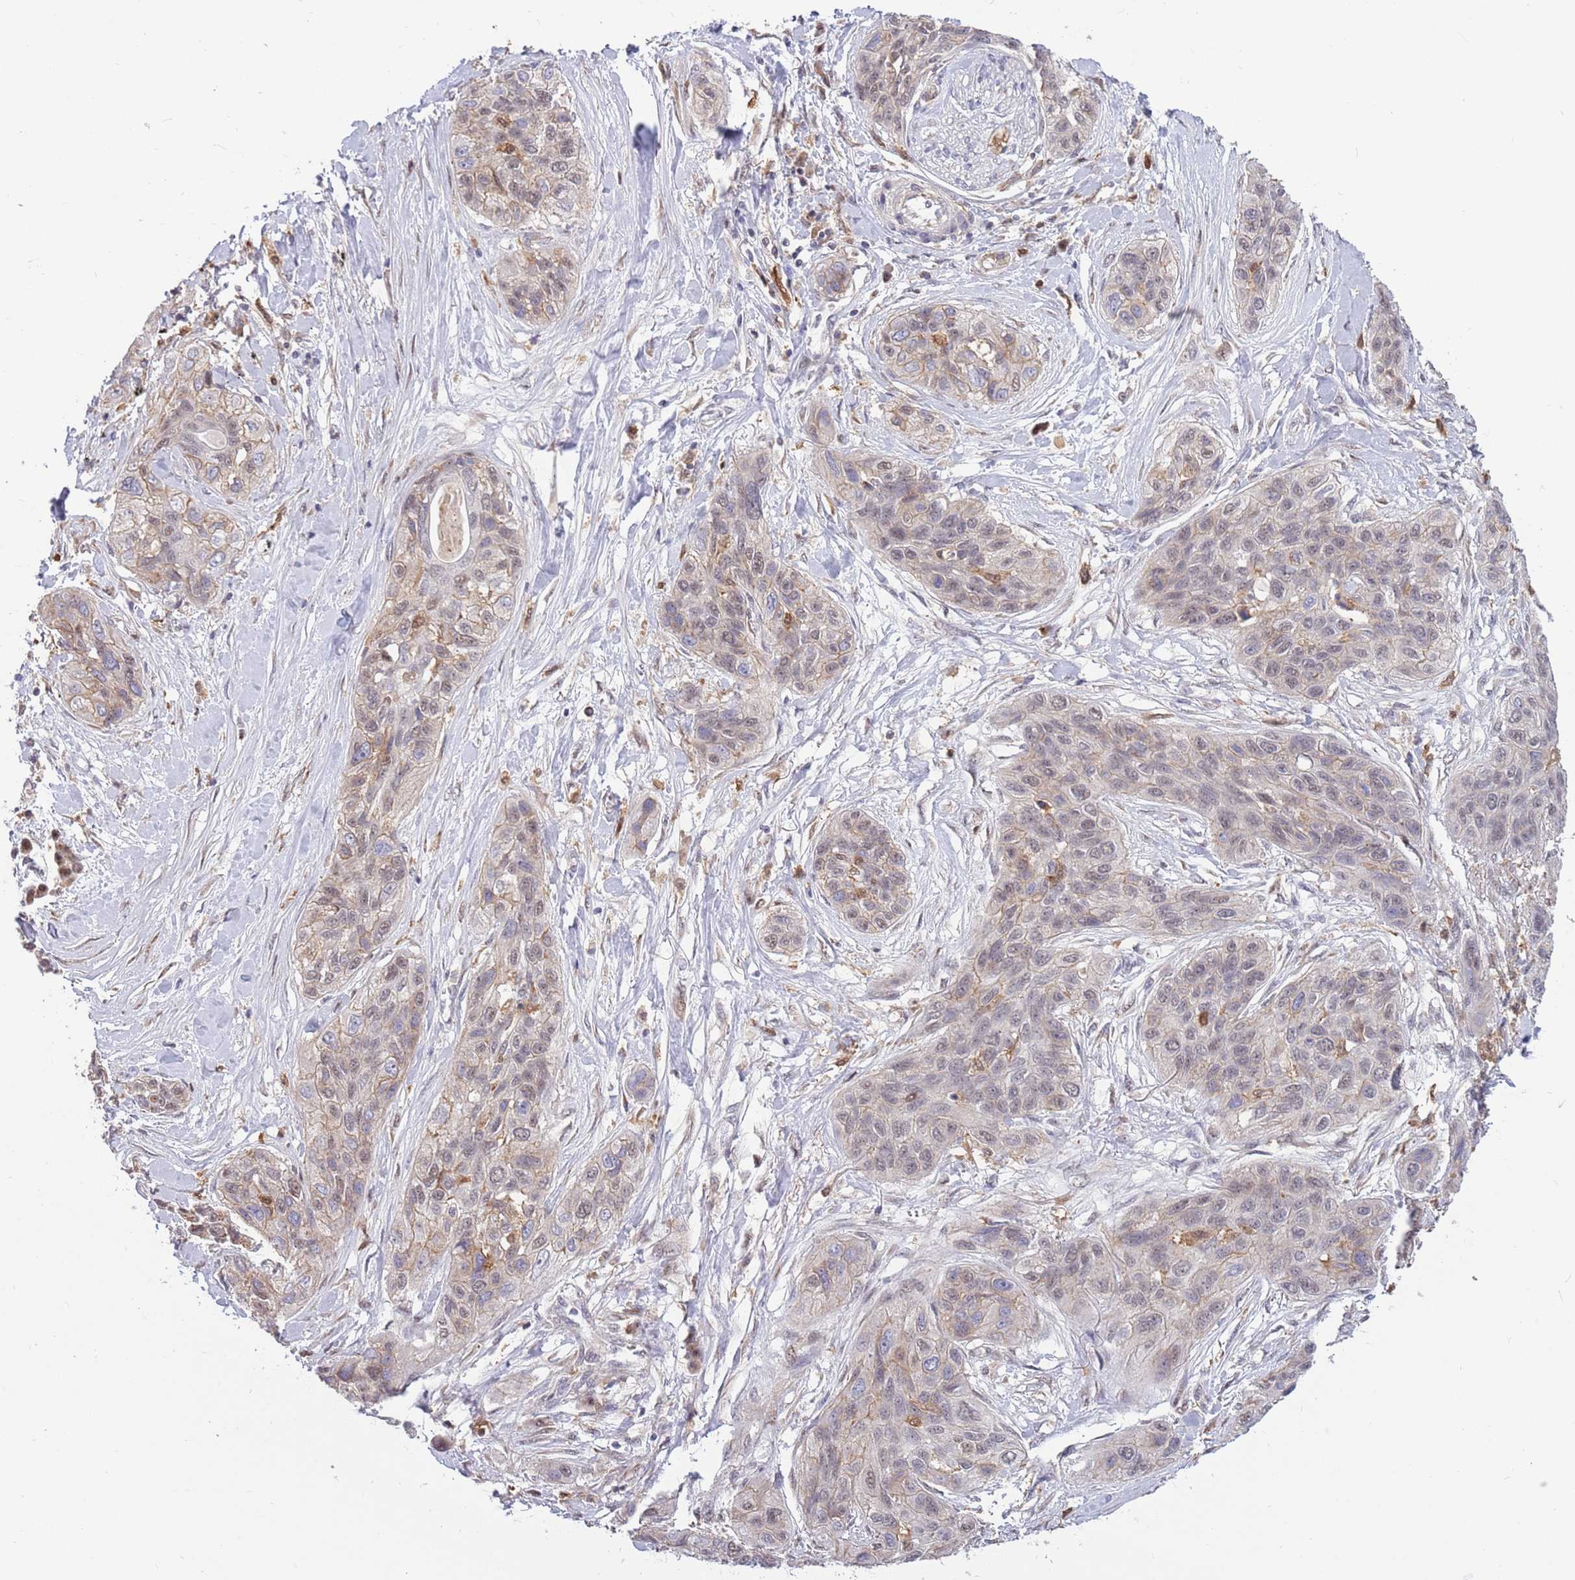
{"staining": {"intensity": "weak", "quantity": "<25%", "location": "nuclear"}, "tissue": "lung cancer", "cell_type": "Tumor cells", "image_type": "cancer", "snomed": [{"axis": "morphology", "description": "Squamous cell carcinoma, NOS"}, {"axis": "topography", "description": "Lung"}], "caption": "This is an immunohistochemistry (IHC) histopathology image of squamous cell carcinoma (lung). There is no staining in tumor cells.", "gene": "CCNJL", "patient": {"sex": "female", "age": 70}}